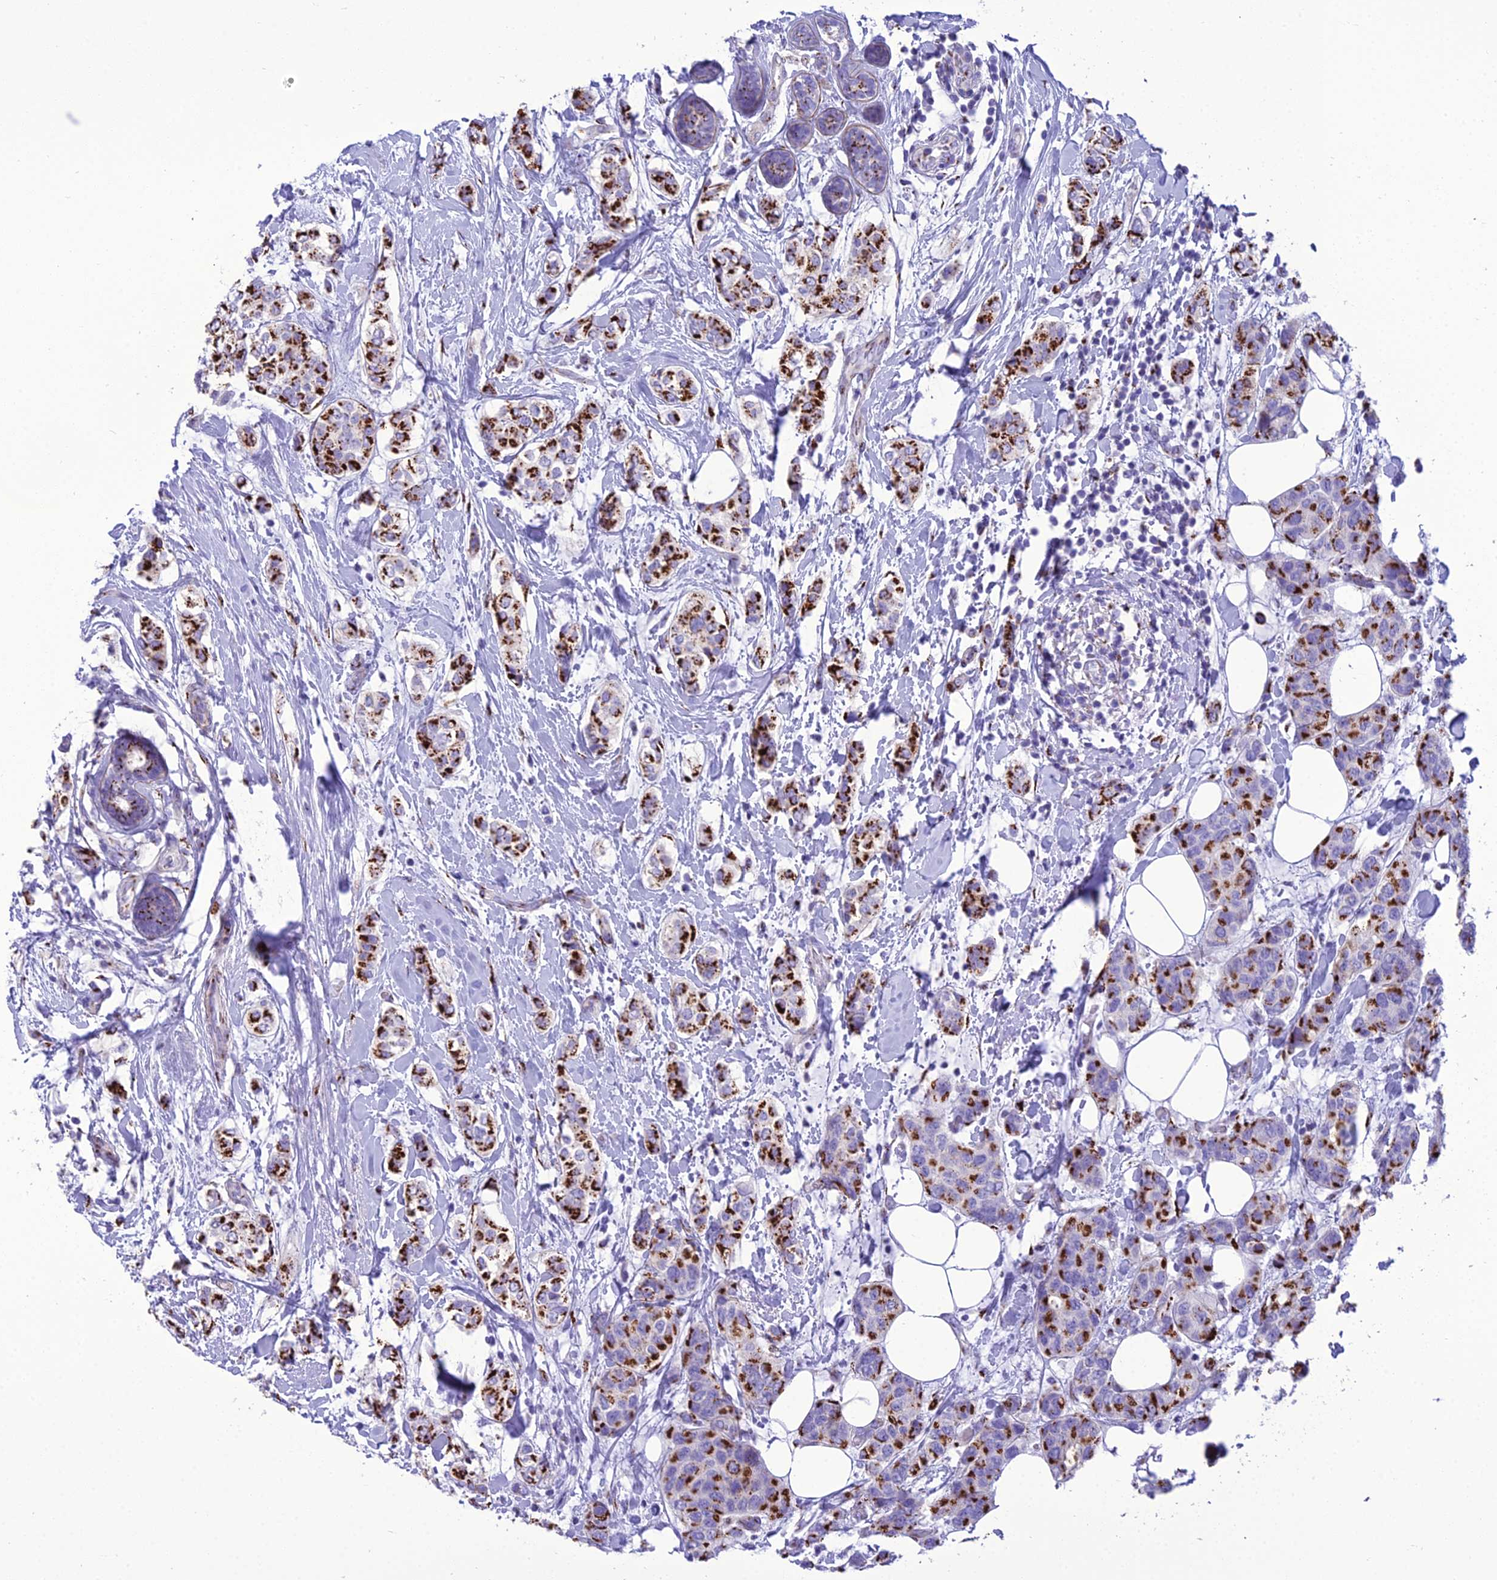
{"staining": {"intensity": "strong", "quantity": ">75%", "location": "cytoplasmic/membranous"}, "tissue": "breast cancer", "cell_type": "Tumor cells", "image_type": "cancer", "snomed": [{"axis": "morphology", "description": "Lobular carcinoma"}, {"axis": "topography", "description": "Breast"}], "caption": "The immunohistochemical stain labels strong cytoplasmic/membranous staining in tumor cells of breast lobular carcinoma tissue. Ihc stains the protein of interest in brown and the nuclei are stained blue.", "gene": "GOLM2", "patient": {"sex": "female", "age": 51}}